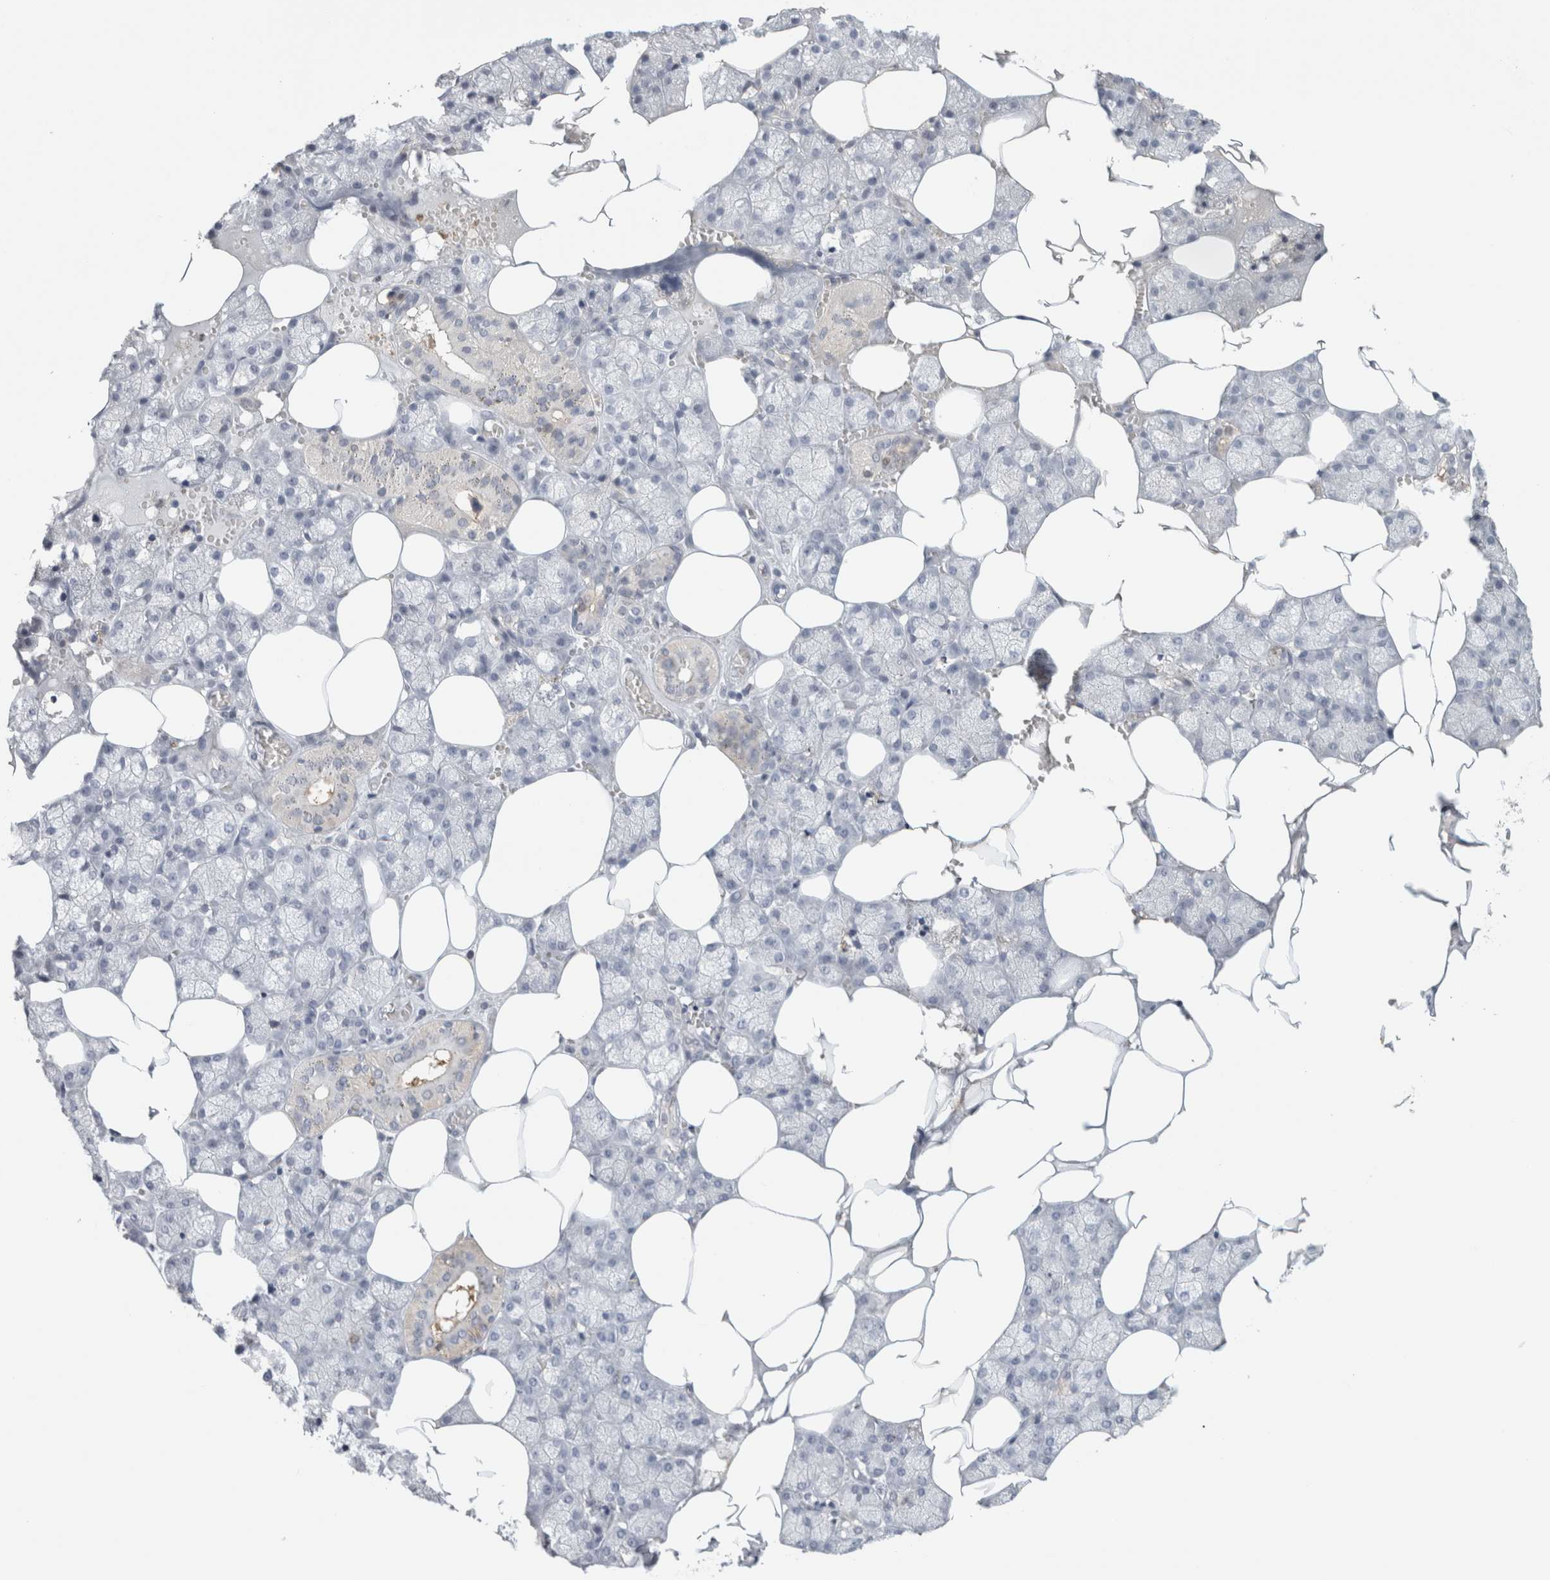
{"staining": {"intensity": "moderate", "quantity": "<25%", "location": "cytoplasmic/membranous"}, "tissue": "salivary gland", "cell_type": "Glandular cells", "image_type": "normal", "snomed": [{"axis": "morphology", "description": "Normal tissue, NOS"}, {"axis": "topography", "description": "Salivary gland"}], "caption": "DAB immunohistochemical staining of unremarkable human salivary gland shows moderate cytoplasmic/membranous protein staining in approximately <25% of glandular cells. The protein is shown in brown color, while the nuclei are stained blue.", "gene": "P2RY2", "patient": {"sex": "male", "age": 62}}